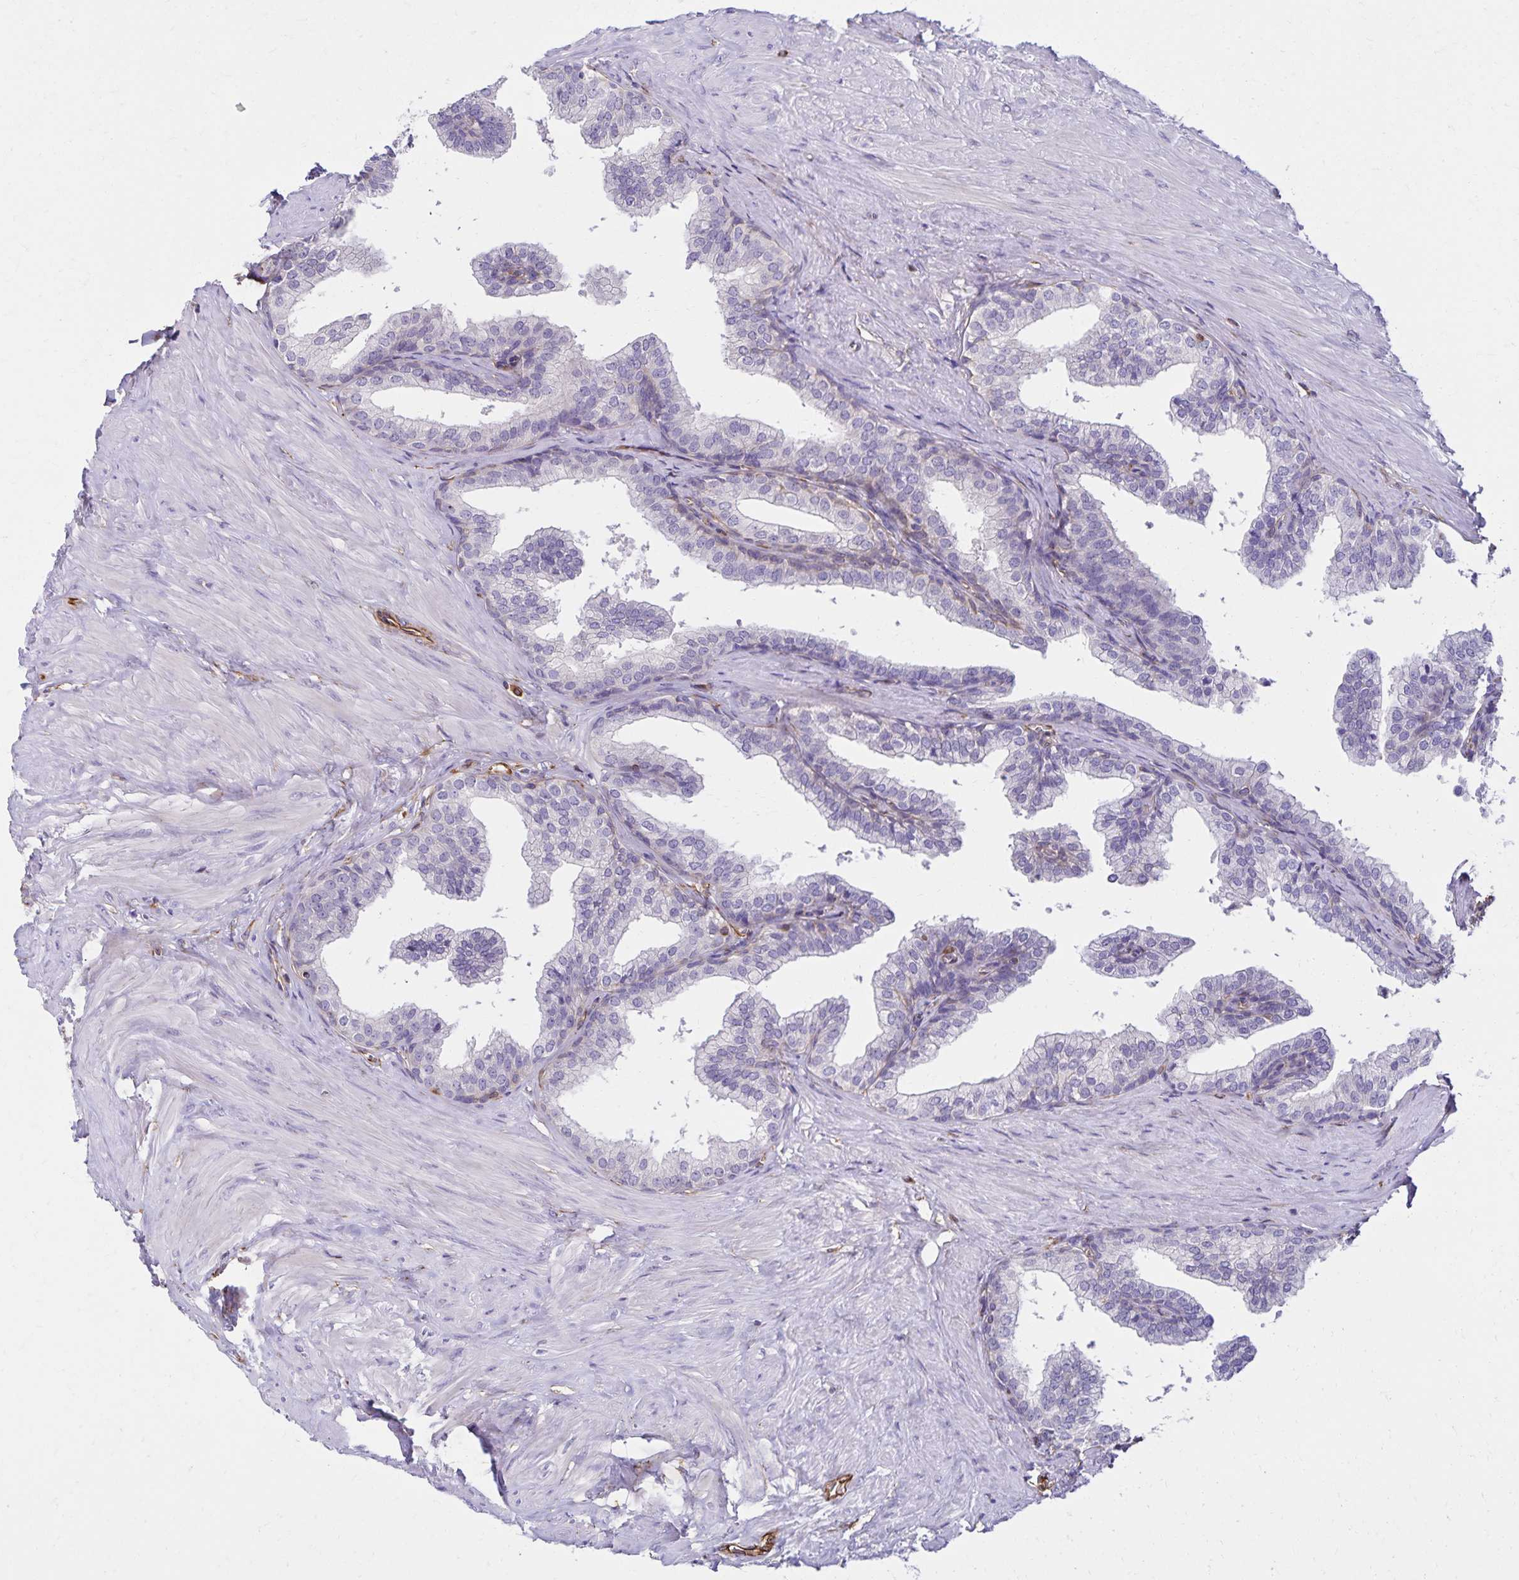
{"staining": {"intensity": "negative", "quantity": "none", "location": "none"}, "tissue": "prostate", "cell_type": "Glandular cells", "image_type": "normal", "snomed": [{"axis": "morphology", "description": "Normal tissue, NOS"}, {"axis": "topography", "description": "Prostate"}, {"axis": "topography", "description": "Peripheral nerve tissue"}], "caption": "Glandular cells show no significant expression in unremarkable prostate. (DAB (3,3'-diaminobenzidine) immunohistochemistry (IHC) visualized using brightfield microscopy, high magnification).", "gene": "TRPV6", "patient": {"sex": "male", "age": 55}}